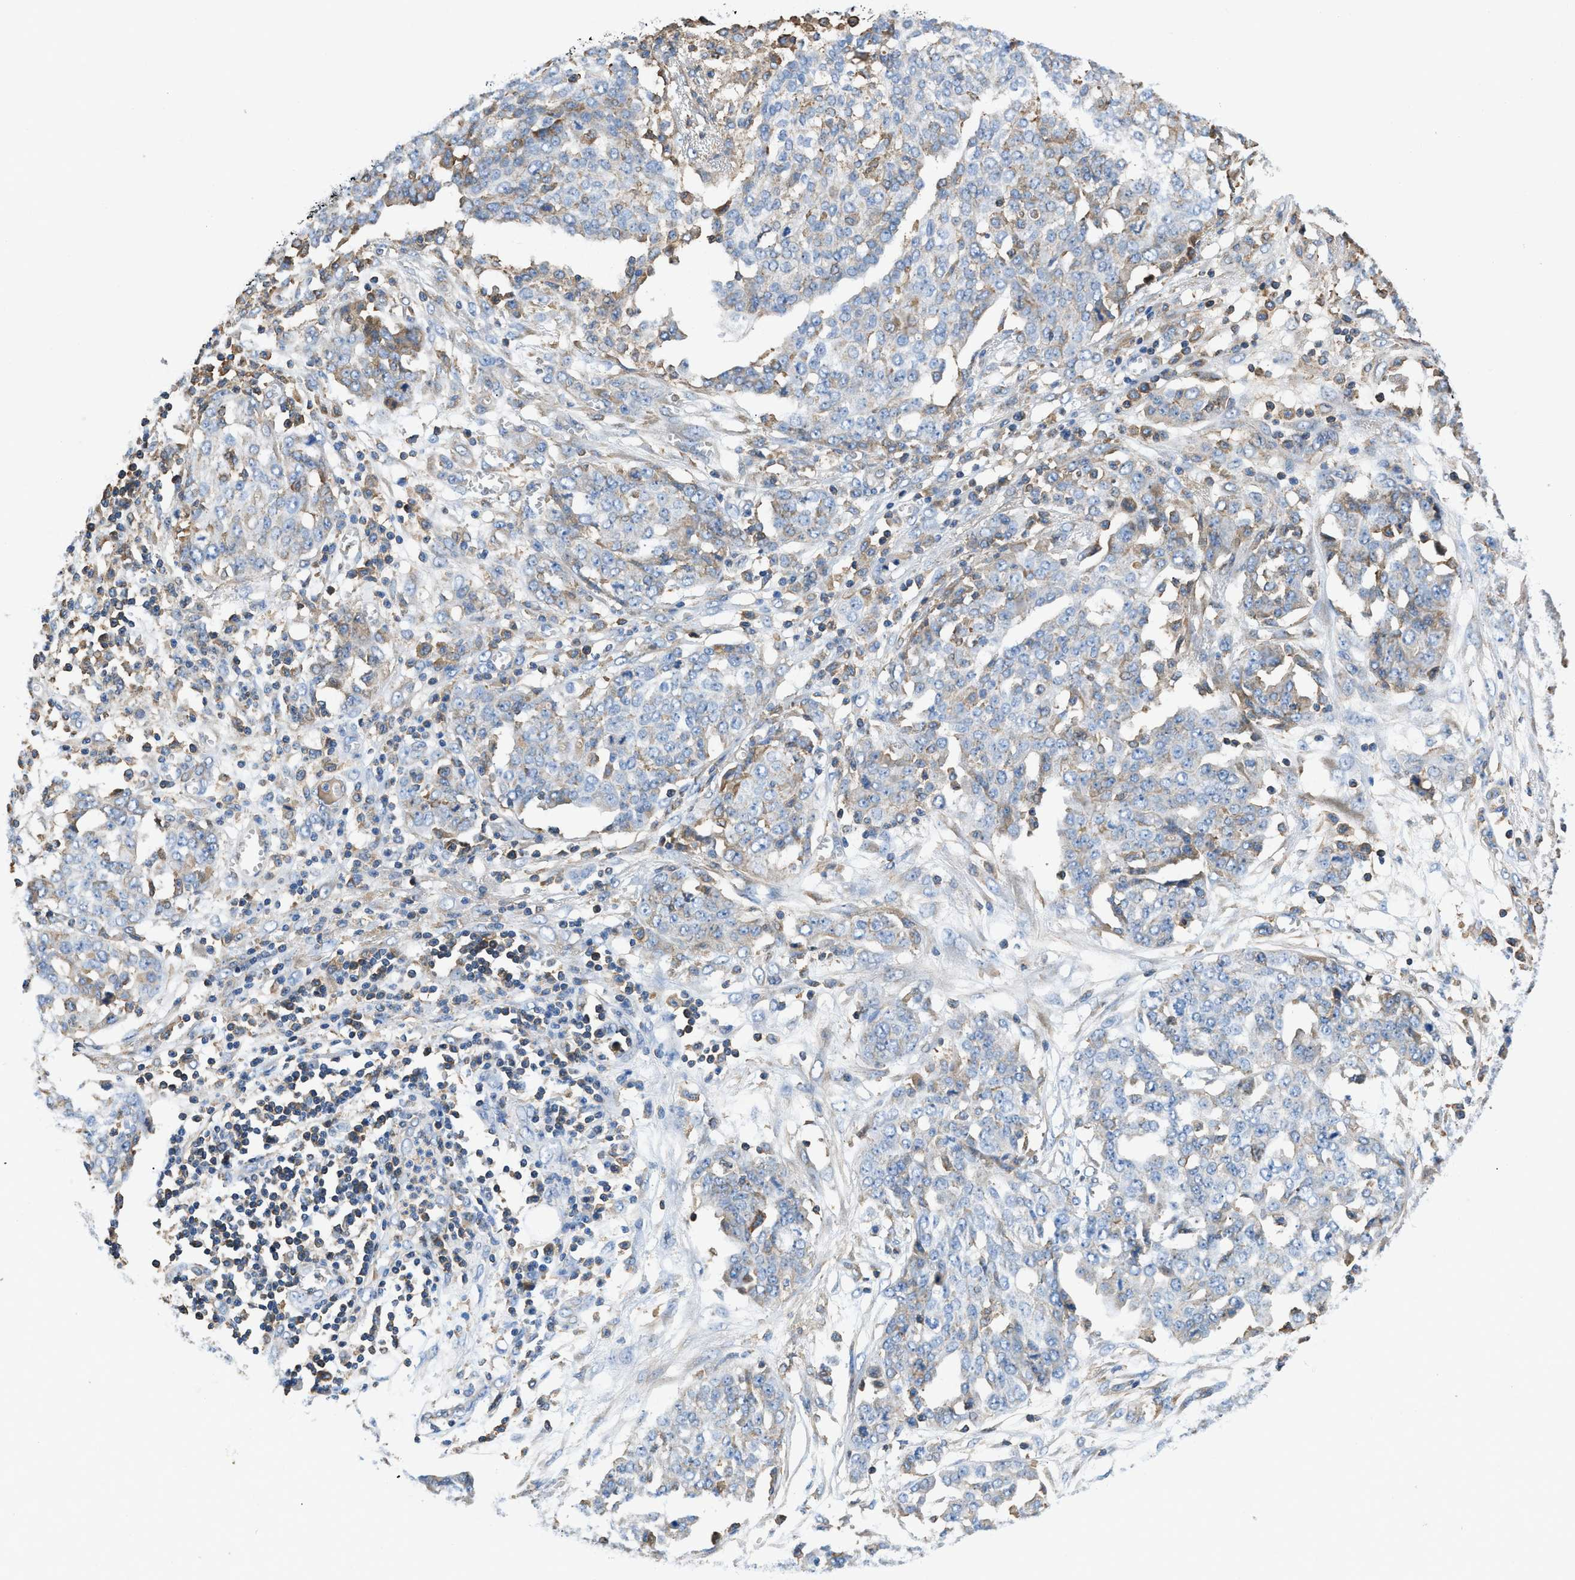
{"staining": {"intensity": "weak", "quantity": "<25%", "location": "cytoplasmic/membranous"}, "tissue": "ovarian cancer", "cell_type": "Tumor cells", "image_type": "cancer", "snomed": [{"axis": "morphology", "description": "Cystadenocarcinoma, serous, NOS"}, {"axis": "topography", "description": "Soft tissue"}, {"axis": "topography", "description": "Ovary"}], "caption": "Tumor cells show no significant staining in ovarian cancer (serous cystadenocarcinoma). (Stains: DAB (3,3'-diaminobenzidine) immunohistochemistry (IHC) with hematoxylin counter stain, Microscopy: brightfield microscopy at high magnification).", "gene": "ATP6V0D1", "patient": {"sex": "female", "age": 57}}